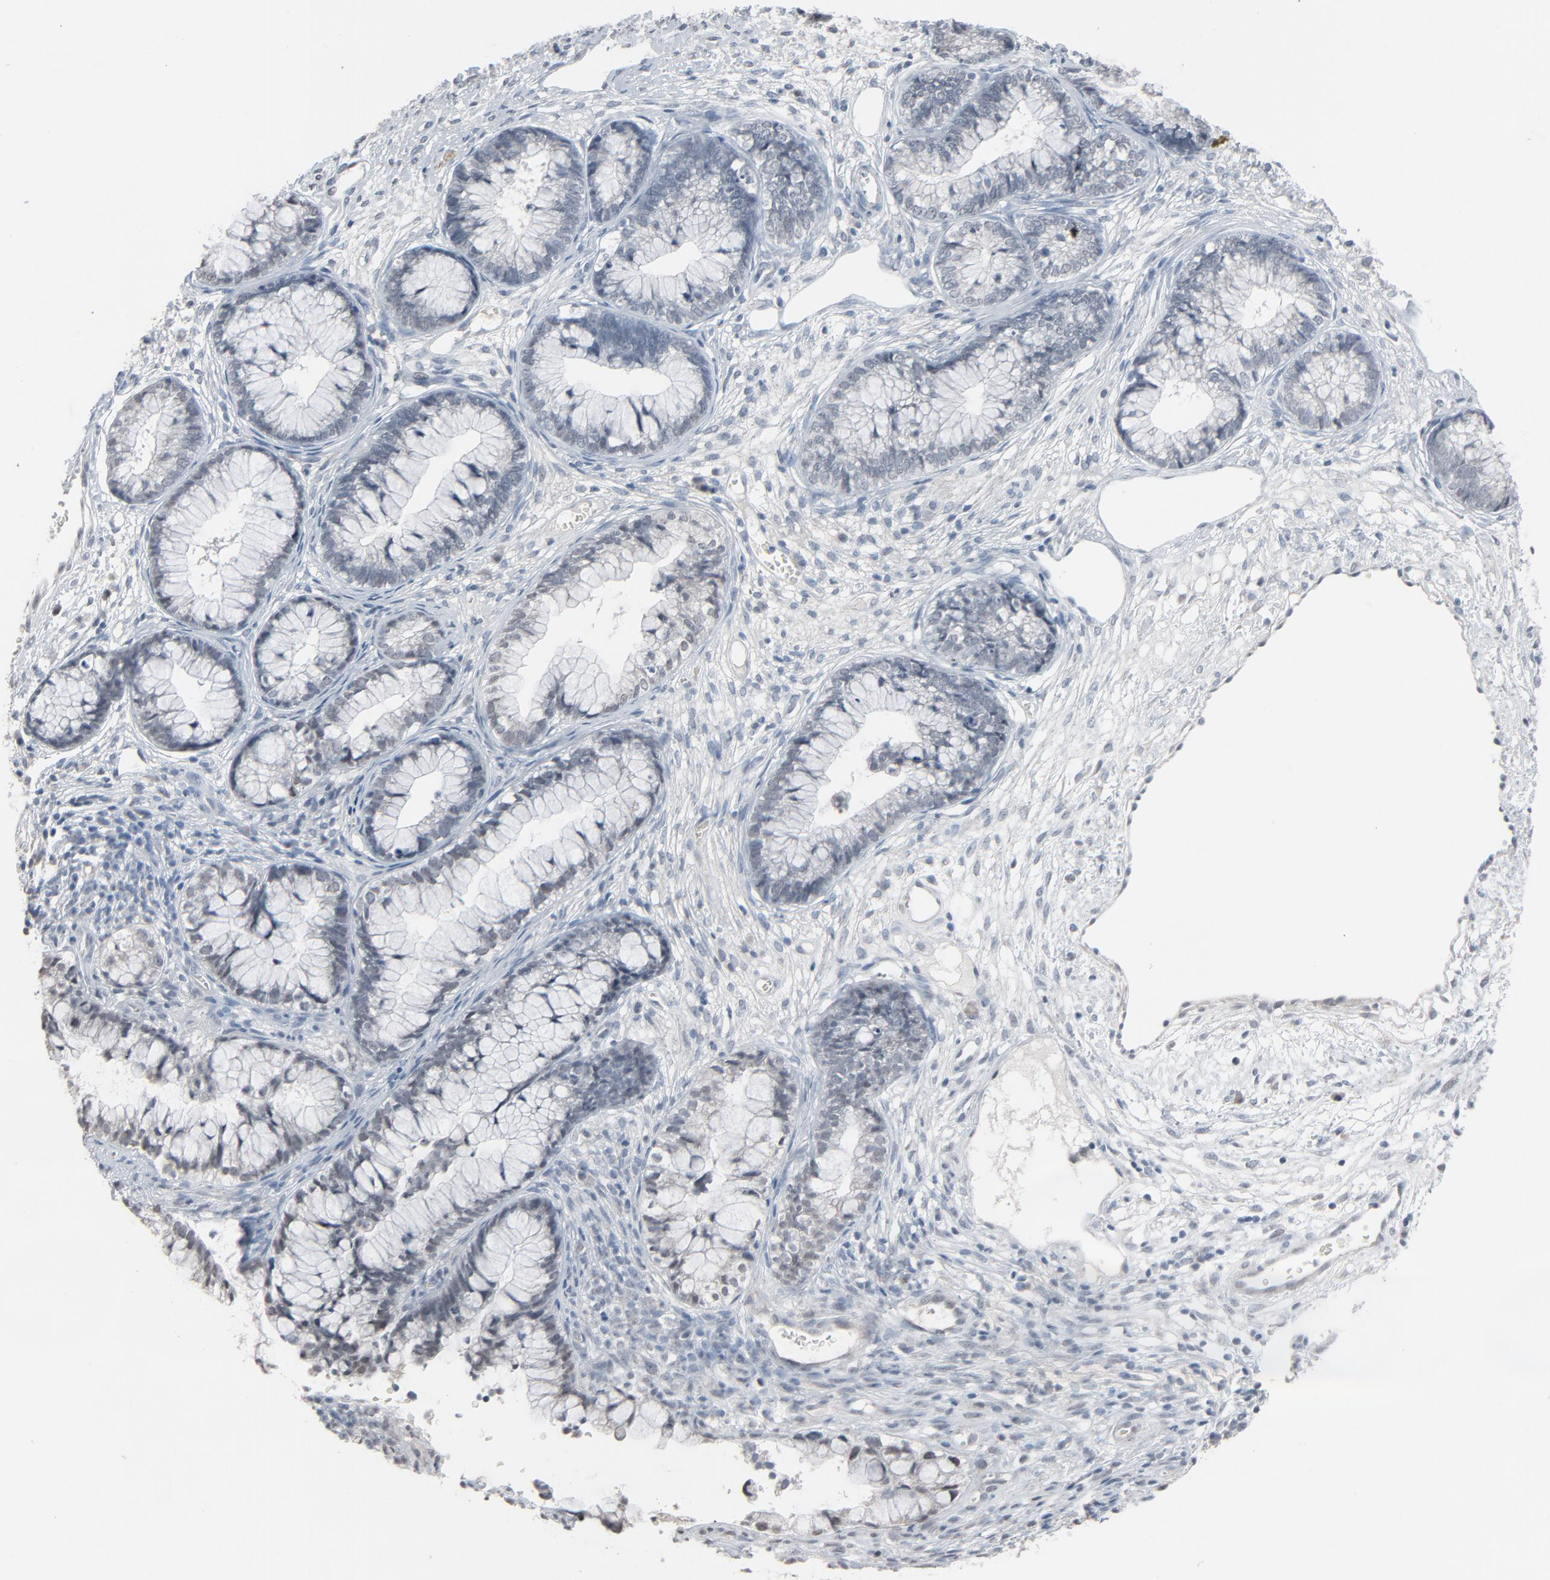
{"staining": {"intensity": "negative", "quantity": "none", "location": "none"}, "tissue": "cervical cancer", "cell_type": "Tumor cells", "image_type": "cancer", "snomed": [{"axis": "morphology", "description": "Adenocarcinoma, NOS"}, {"axis": "topography", "description": "Cervix"}], "caption": "An image of human cervical cancer is negative for staining in tumor cells.", "gene": "SAGE1", "patient": {"sex": "female", "age": 44}}